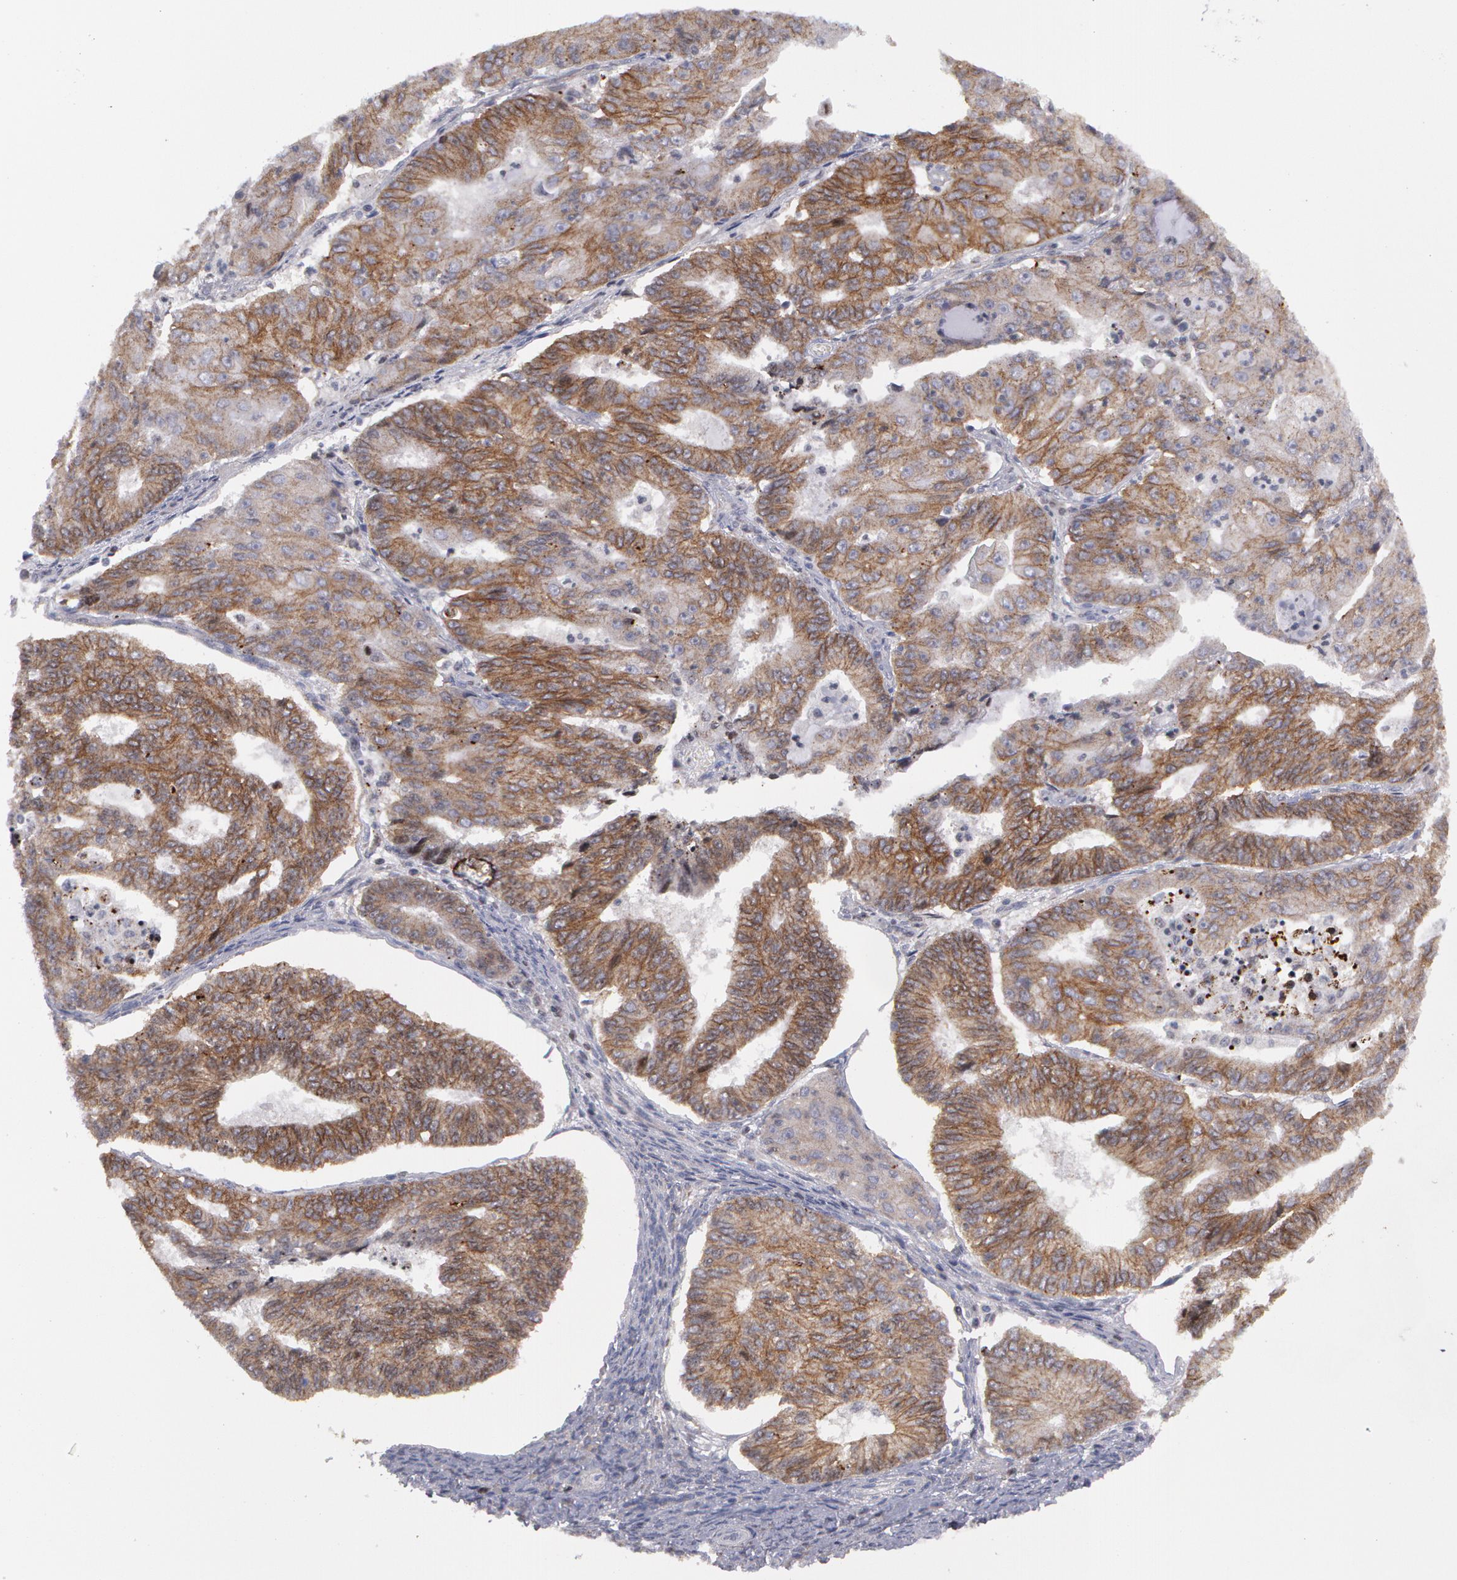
{"staining": {"intensity": "moderate", "quantity": ">75%", "location": "cytoplasmic/membranous"}, "tissue": "endometrial cancer", "cell_type": "Tumor cells", "image_type": "cancer", "snomed": [{"axis": "morphology", "description": "Adenocarcinoma, NOS"}, {"axis": "topography", "description": "Endometrium"}], "caption": "The histopathology image demonstrates staining of endometrial adenocarcinoma, revealing moderate cytoplasmic/membranous protein positivity (brown color) within tumor cells. The protein is shown in brown color, while the nuclei are stained blue.", "gene": "ERBB2", "patient": {"sex": "female", "age": 56}}